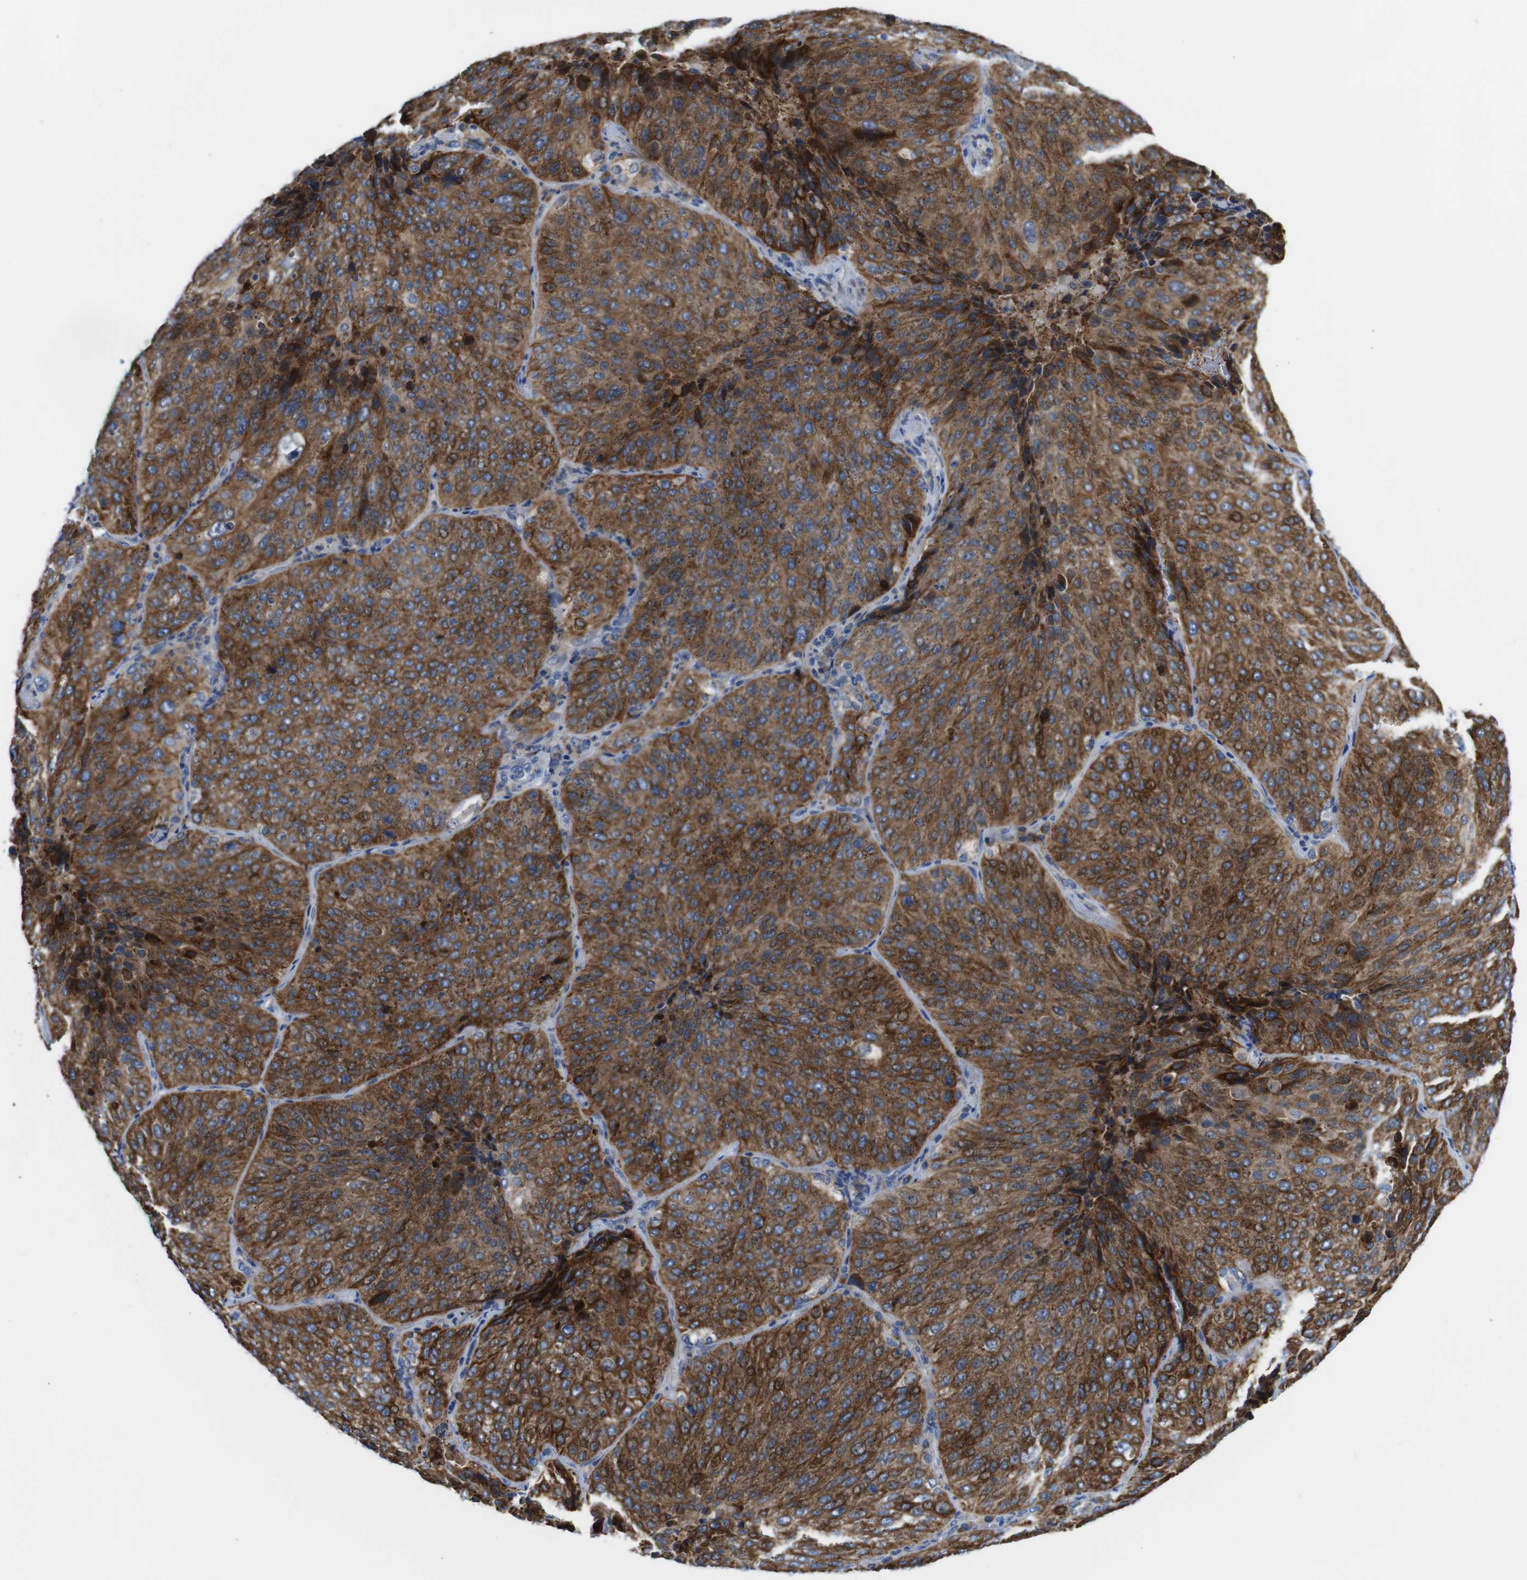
{"staining": {"intensity": "strong", "quantity": ">75%", "location": "cytoplasmic/membranous"}, "tissue": "lung cancer", "cell_type": "Tumor cells", "image_type": "cancer", "snomed": [{"axis": "morphology", "description": "Squamous cell carcinoma, NOS"}, {"axis": "topography", "description": "Lung"}], "caption": "Strong cytoplasmic/membranous expression is present in approximately >75% of tumor cells in lung cancer.", "gene": "DDRGK1", "patient": {"sex": "male", "age": 54}}